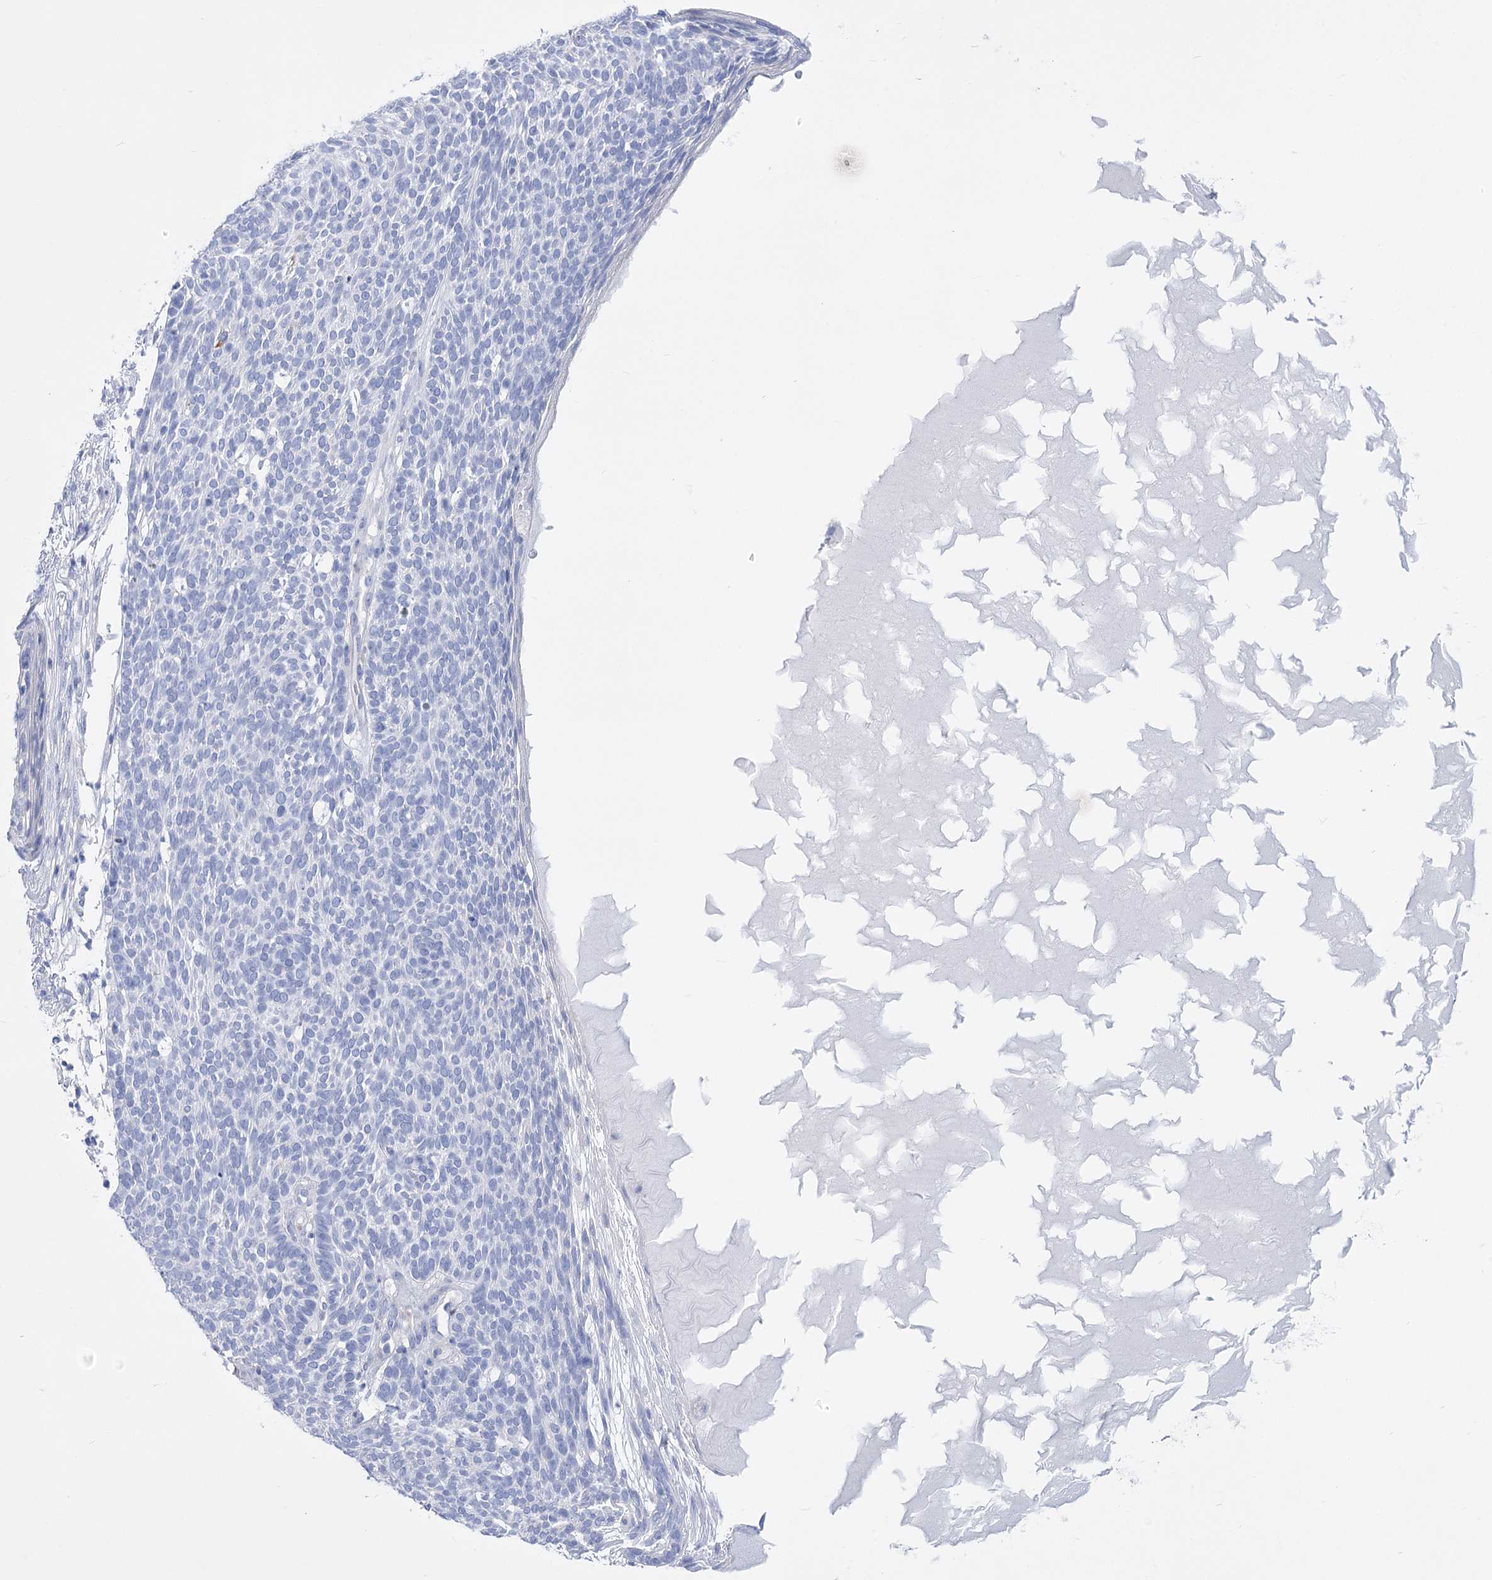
{"staining": {"intensity": "negative", "quantity": "none", "location": "none"}, "tissue": "skin cancer", "cell_type": "Tumor cells", "image_type": "cancer", "snomed": [{"axis": "morphology", "description": "Squamous cell carcinoma, NOS"}, {"axis": "topography", "description": "Skin"}], "caption": "A micrograph of skin cancer stained for a protein shows no brown staining in tumor cells.", "gene": "PCDHA1", "patient": {"sex": "female", "age": 90}}